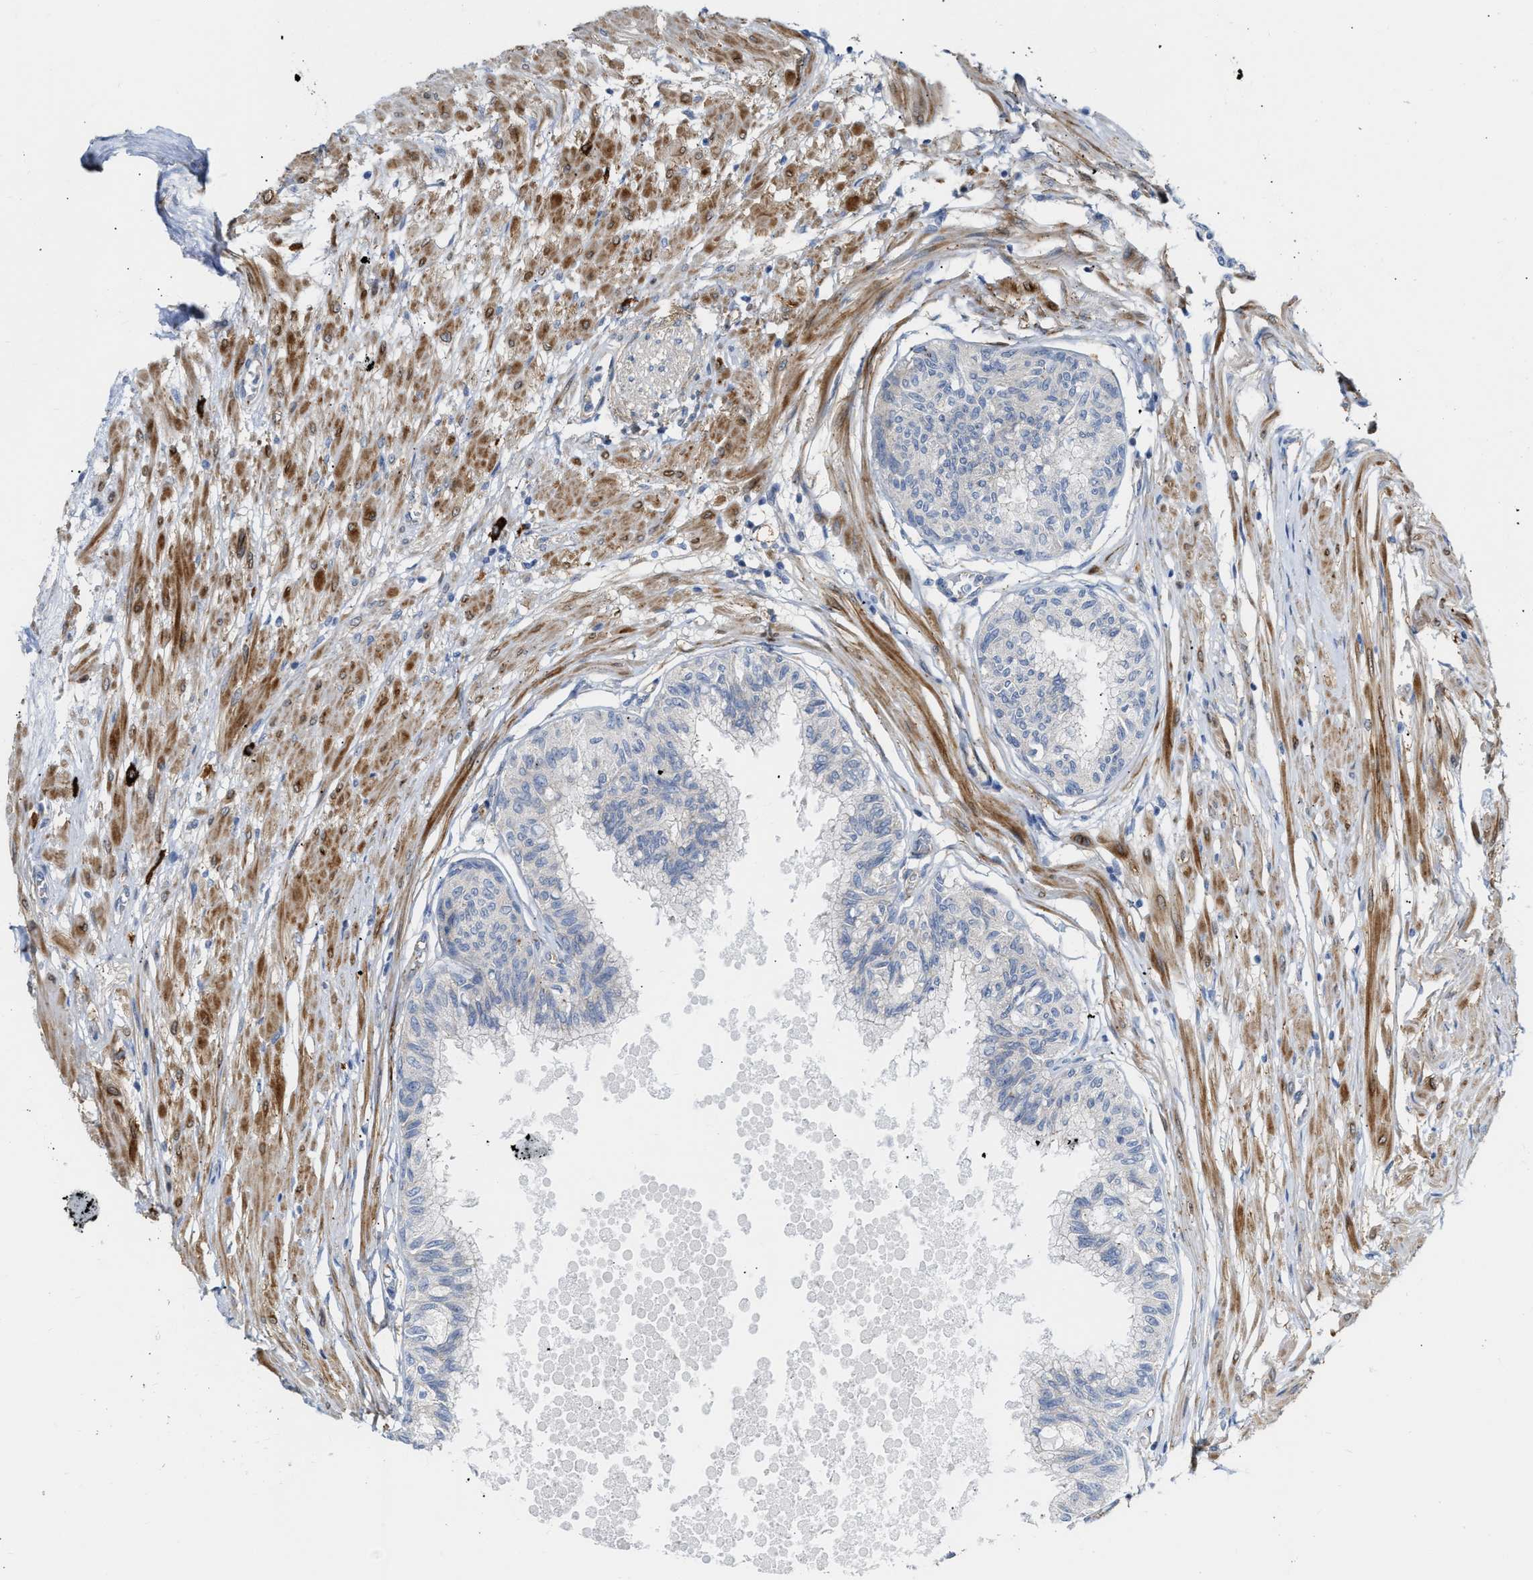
{"staining": {"intensity": "negative", "quantity": "none", "location": "none"}, "tissue": "prostate", "cell_type": "Glandular cells", "image_type": "normal", "snomed": [{"axis": "morphology", "description": "Normal tissue, NOS"}, {"axis": "topography", "description": "Prostate"}, {"axis": "topography", "description": "Seminal veicle"}], "caption": "Immunohistochemistry of unremarkable prostate demonstrates no expression in glandular cells.", "gene": "FHL1", "patient": {"sex": "male", "age": 60}}